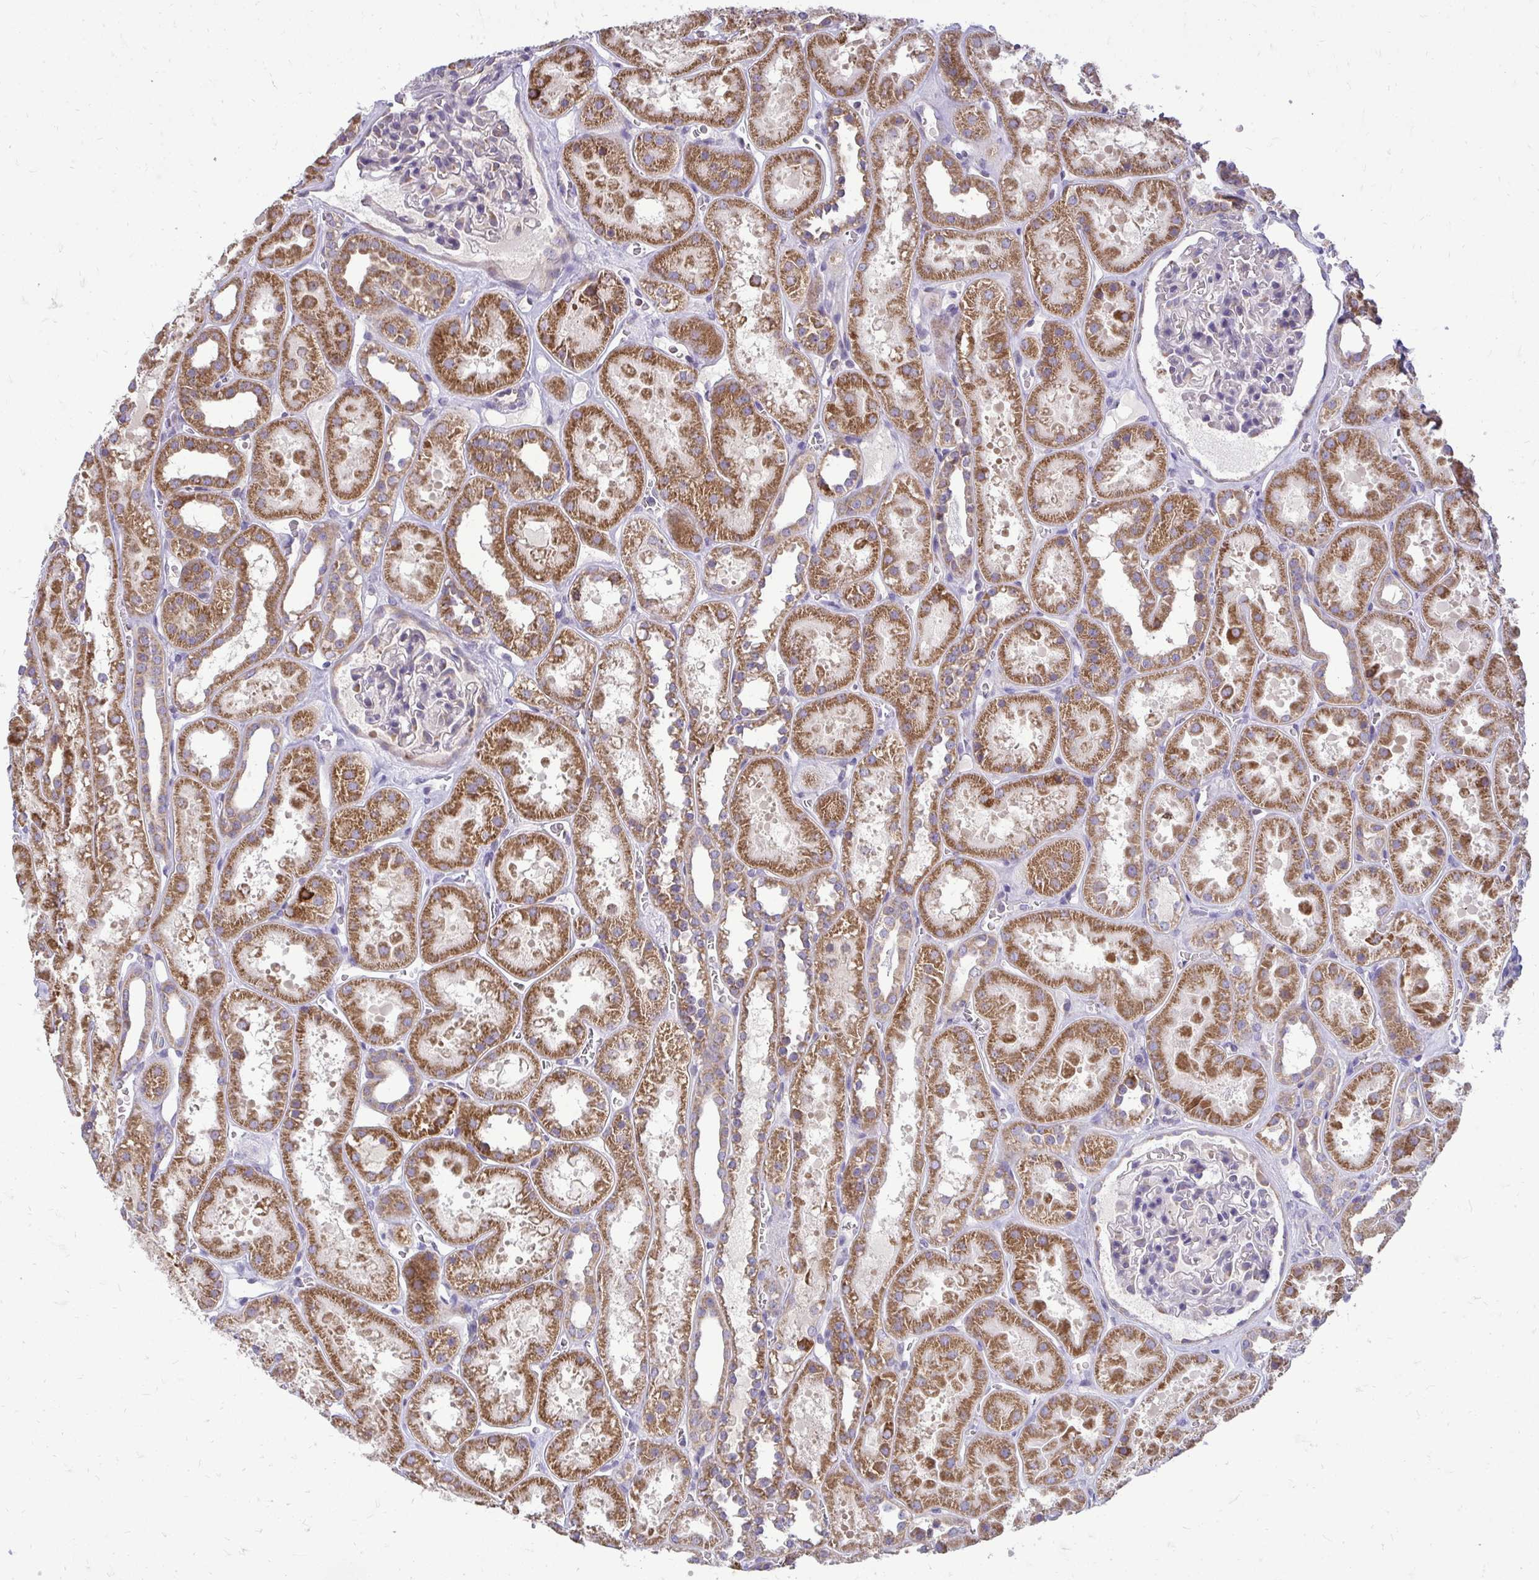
{"staining": {"intensity": "moderate", "quantity": "<25%", "location": "cytoplasmic/membranous"}, "tissue": "kidney", "cell_type": "Cells in glomeruli", "image_type": "normal", "snomed": [{"axis": "morphology", "description": "Normal tissue, NOS"}, {"axis": "topography", "description": "Kidney"}], "caption": "Immunohistochemistry (IHC) (DAB) staining of unremarkable kidney exhibits moderate cytoplasmic/membranous protein positivity in approximately <25% of cells in glomeruli.", "gene": "RPLP2", "patient": {"sex": "female", "age": 41}}